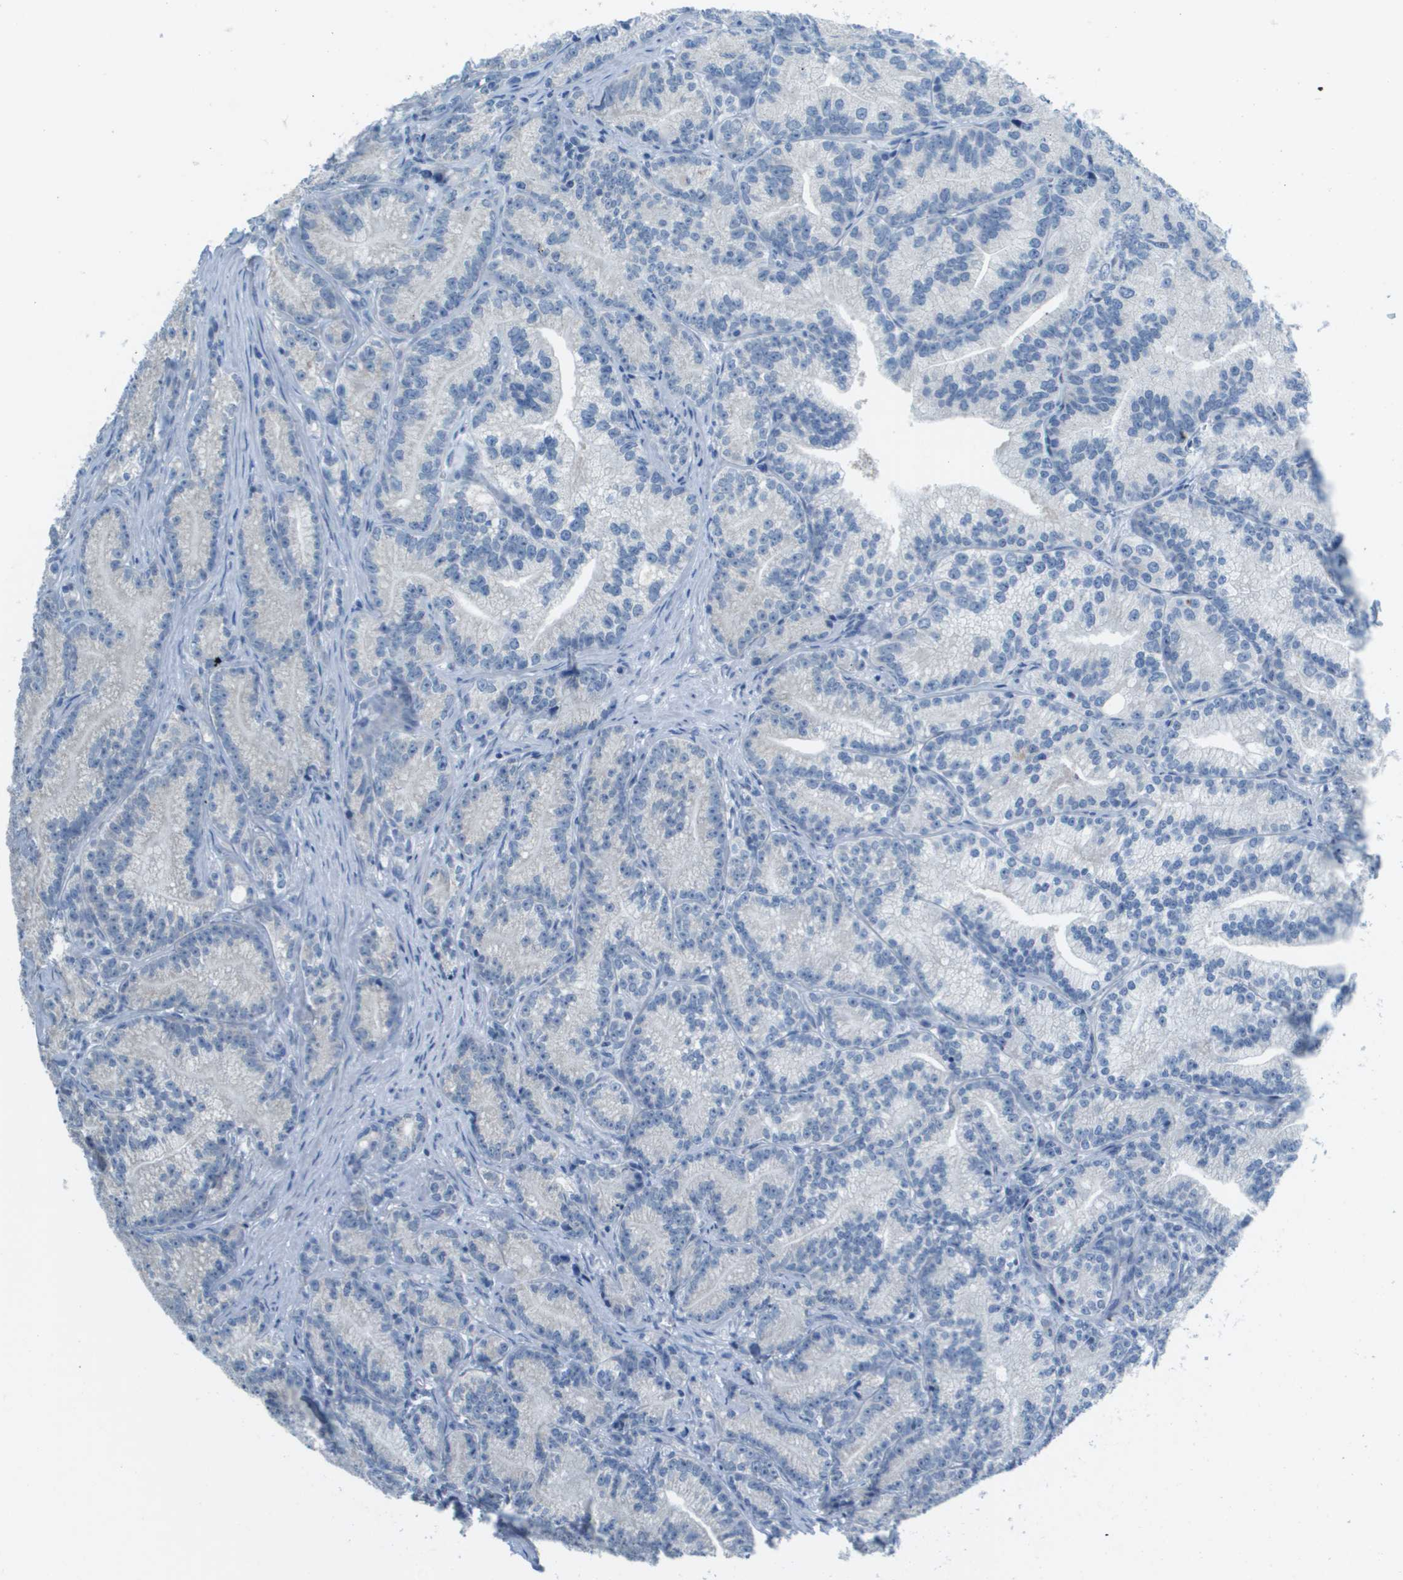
{"staining": {"intensity": "negative", "quantity": "none", "location": "none"}, "tissue": "prostate cancer", "cell_type": "Tumor cells", "image_type": "cancer", "snomed": [{"axis": "morphology", "description": "Adenocarcinoma, Low grade"}, {"axis": "topography", "description": "Prostate"}], "caption": "The histopathology image demonstrates no significant expression in tumor cells of prostate cancer (low-grade adenocarcinoma).", "gene": "PTGDR2", "patient": {"sex": "male", "age": 89}}